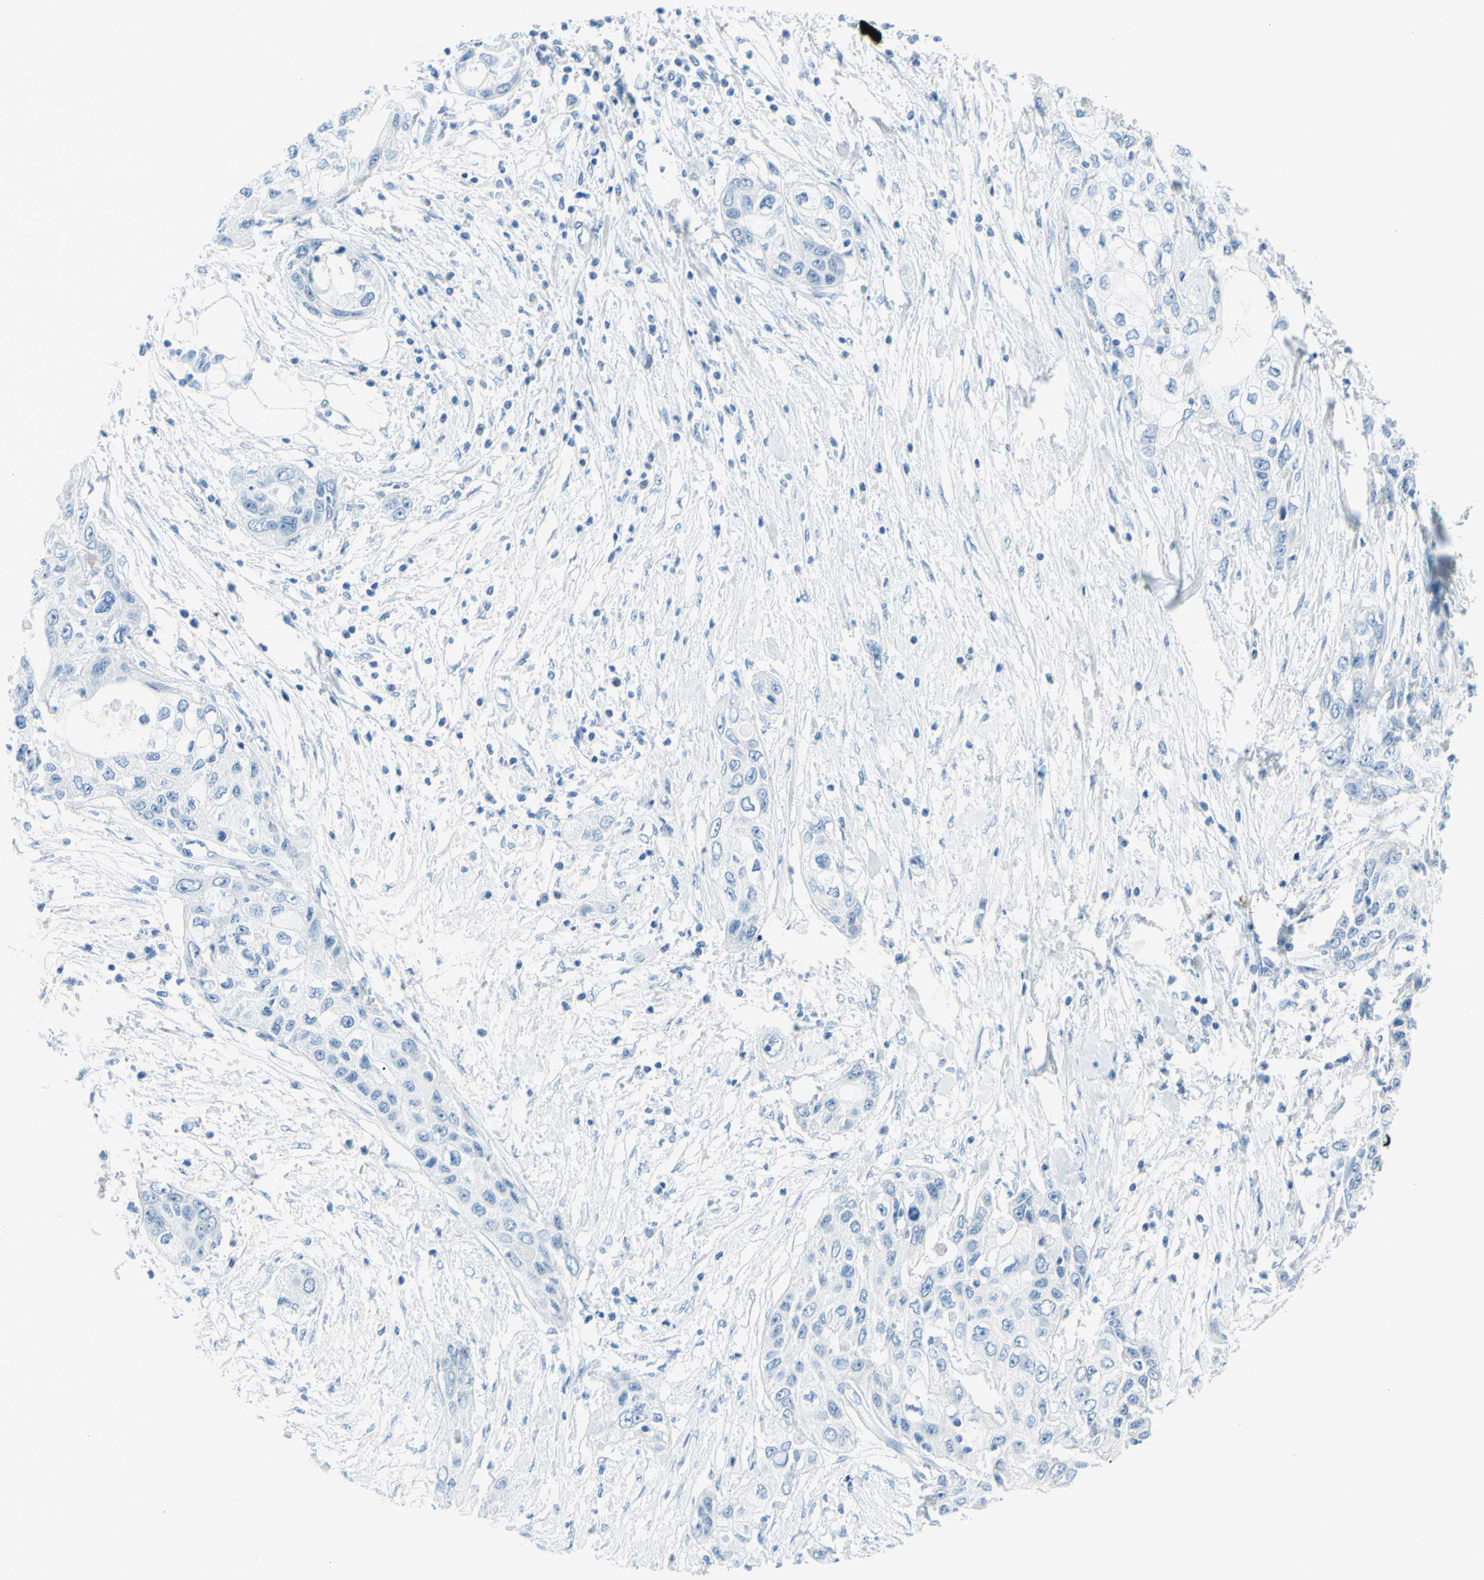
{"staining": {"intensity": "negative", "quantity": "none", "location": "none"}, "tissue": "pancreatic cancer", "cell_type": "Tumor cells", "image_type": "cancer", "snomed": [{"axis": "morphology", "description": "Adenocarcinoma, NOS"}, {"axis": "topography", "description": "Pancreas"}], "caption": "High power microscopy photomicrograph of an immunohistochemistry (IHC) image of pancreatic adenocarcinoma, revealing no significant positivity in tumor cells.", "gene": "TFPI2", "patient": {"sex": "female", "age": 70}}